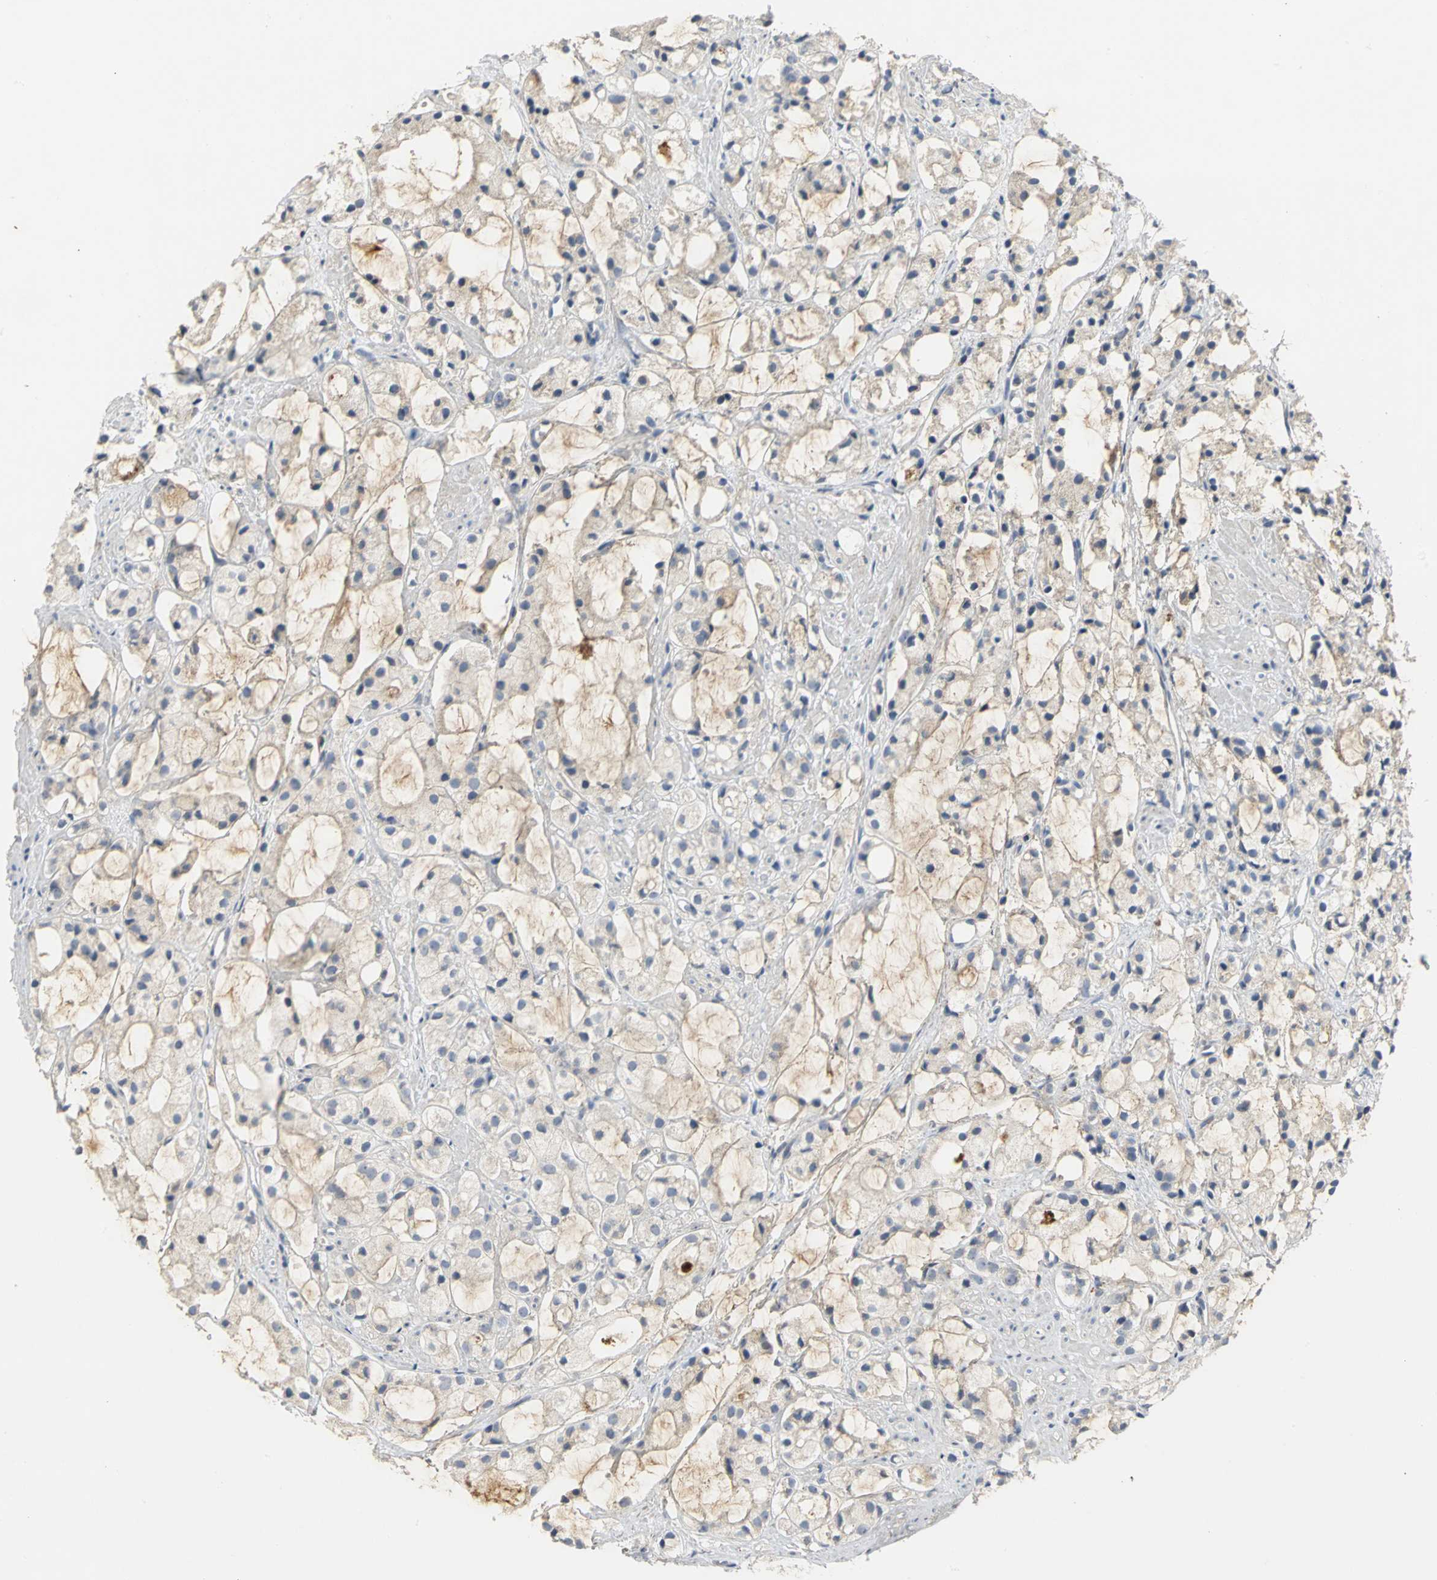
{"staining": {"intensity": "weak", "quantity": "25%-75%", "location": "cytoplasmic/membranous"}, "tissue": "prostate cancer", "cell_type": "Tumor cells", "image_type": "cancer", "snomed": [{"axis": "morphology", "description": "Adenocarcinoma, High grade"}, {"axis": "topography", "description": "Prostate"}], "caption": "High-magnification brightfield microscopy of high-grade adenocarcinoma (prostate) stained with DAB (3,3'-diaminobenzidine) (brown) and counterstained with hematoxylin (blue). tumor cells exhibit weak cytoplasmic/membranous expression is seen in about25%-75% of cells. Immunohistochemistry stains the protein of interest in brown and the nuclei are stained blue.", "gene": "SPPL2B", "patient": {"sex": "male", "age": 85}}